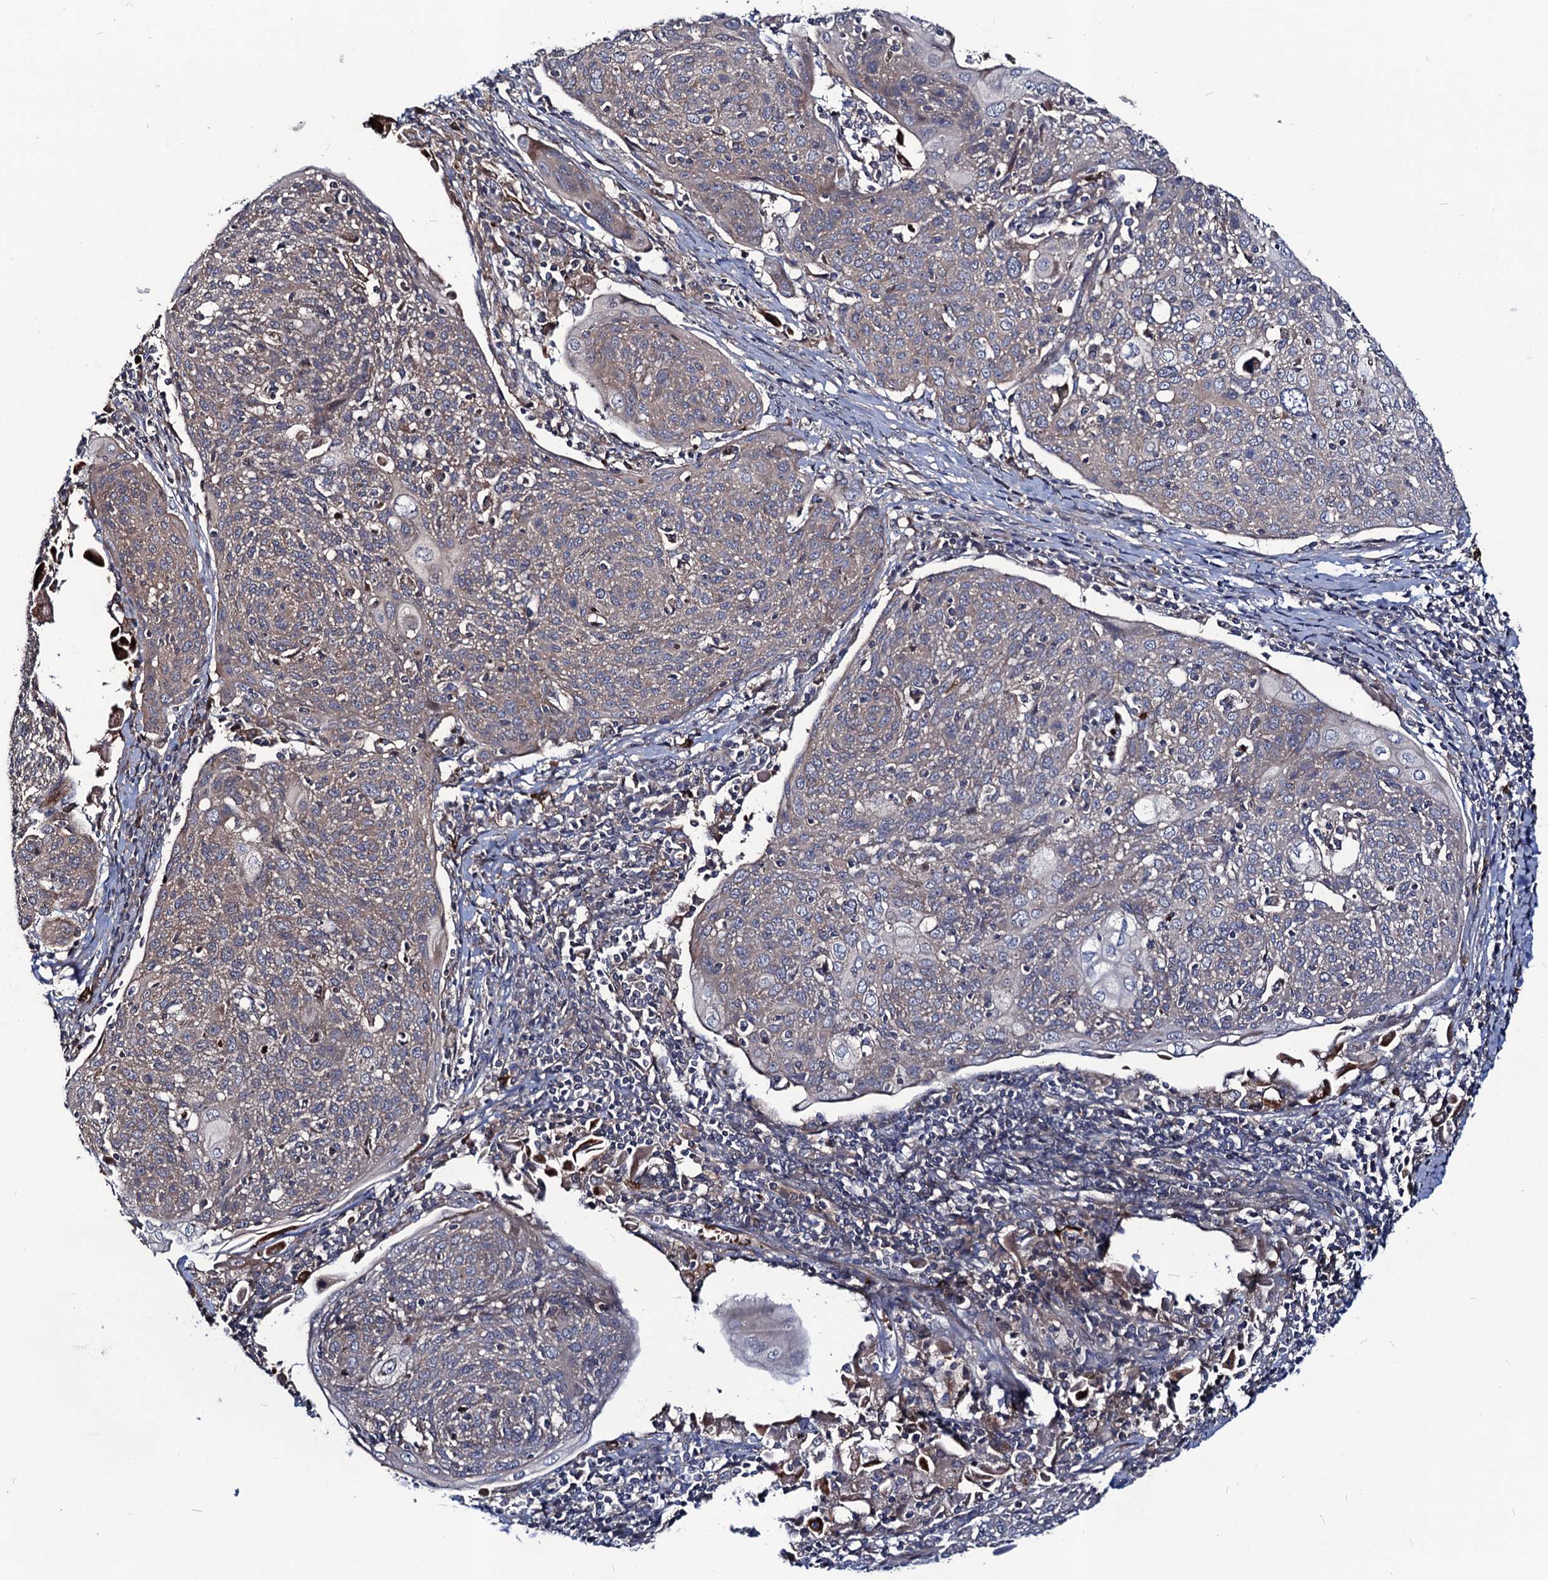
{"staining": {"intensity": "weak", "quantity": "25%-75%", "location": "cytoplasmic/membranous"}, "tissue": "cervical cancer", "cell_type": "Tumor cells", "image_type": "cancer", "snomed": [{"axis": "morphology", "description": "Squamous cell carcinoma, NOS"}, {"axis": "topography", "description": "Cervix"}], "caption": "Cervical squamous cell carcinoma stained with a protein marker shows weak staining in tumor cells.", "gene": "KXD1", "patient": {"sex": "female", "age": 67}}